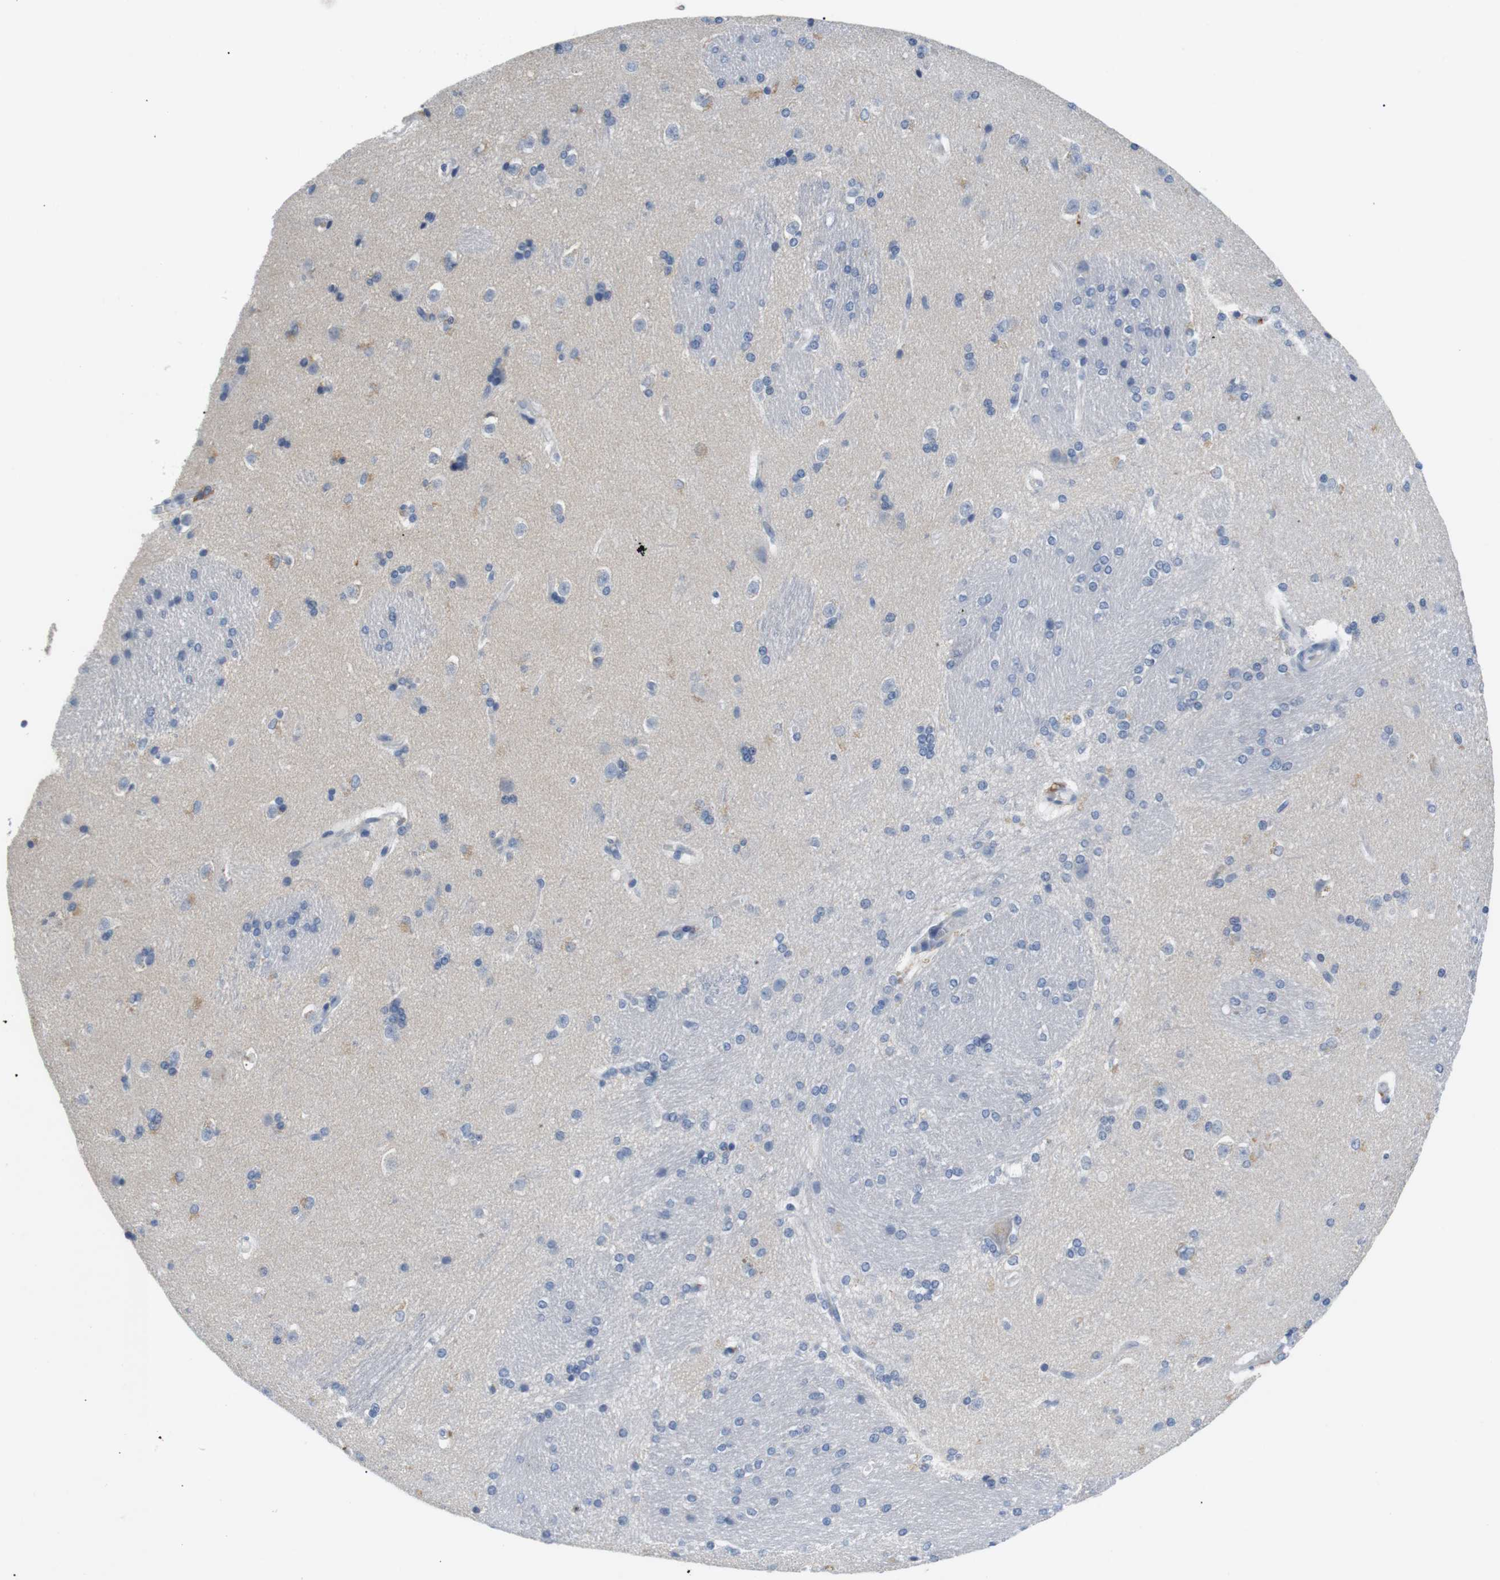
{"staining": {"intensity": "negative", "quantity": "none", "location": "none"}, "tissue": "caudate", "cell_type": "Glial cells", "image_type": "normal", "snomed": [{"axis": "morphology", "description": "Normal tissue, NOS"}, {"axis": "topography", "description": "Lateral ventricle wall"}], "caption": "This image is of benign caudate stained with immunohistochemistry (IHC) to label a protein in brown with the nuclei are counter-stained blue. There is no staining in glial cells.", "gene": "FCGRT", "patient": {"sex": "female", "age": 19}}